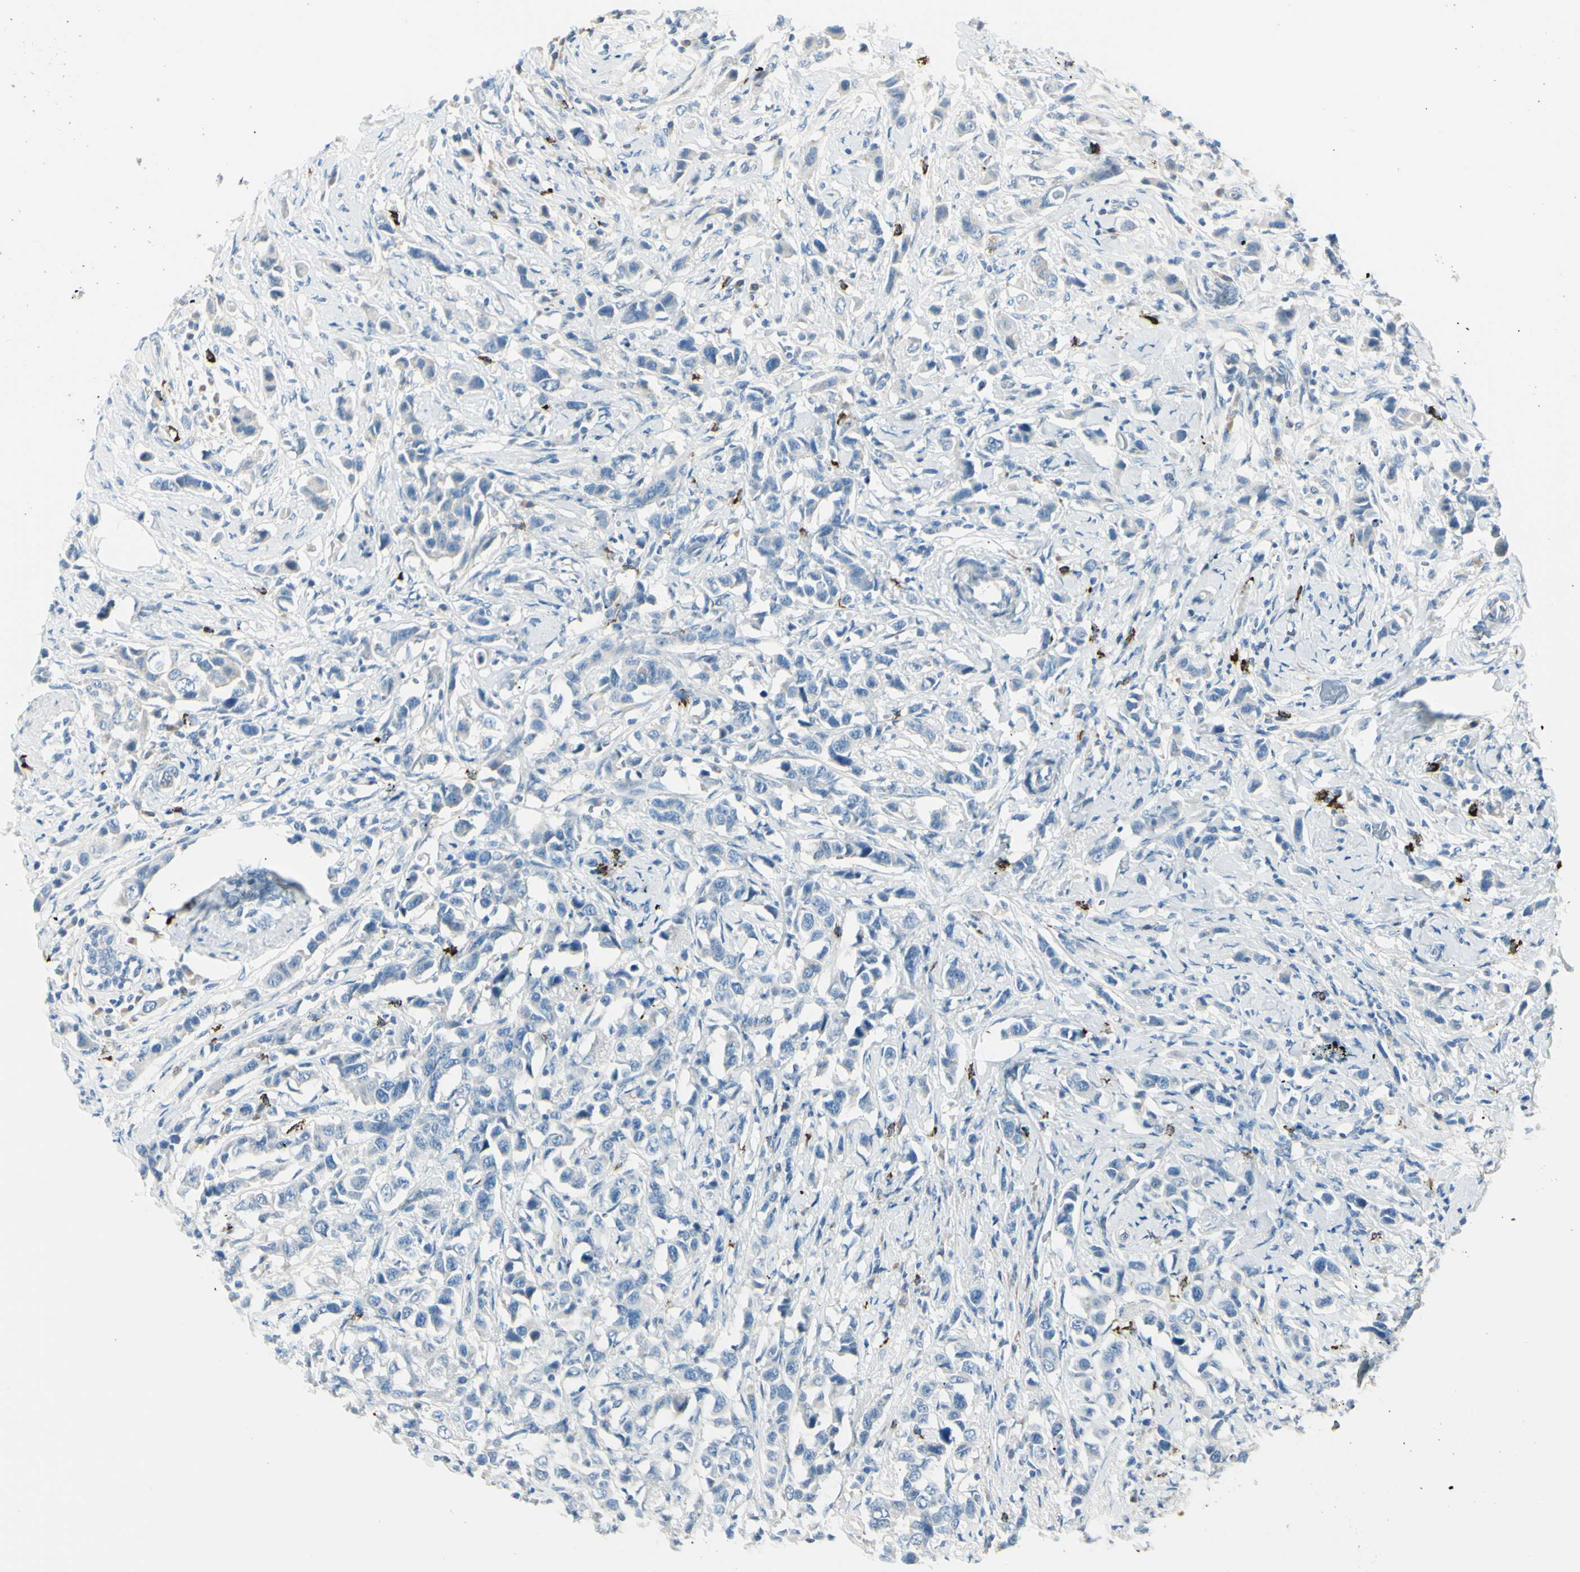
{"staining": {"intensity": "negative", "quantity": "none", "location": "none"}, "tissue": "breast cancer", "cell_type": "Tumor cells", "image_type": "cancer", "snomed": [{"axis": "morphology", "description": "Normal tissue, NOS"}, {"axis": "morphology", "description": "Duct carcinoma"}, {"axis": "topography", "description": "Breast"}], "caption": "Human breast cancer (invasive ductal carcinoma) stained for a protein using IHC shows no expression in tumor cells.", "gene": "DLG4", "patient": {"sex": "female", "age": 50}}